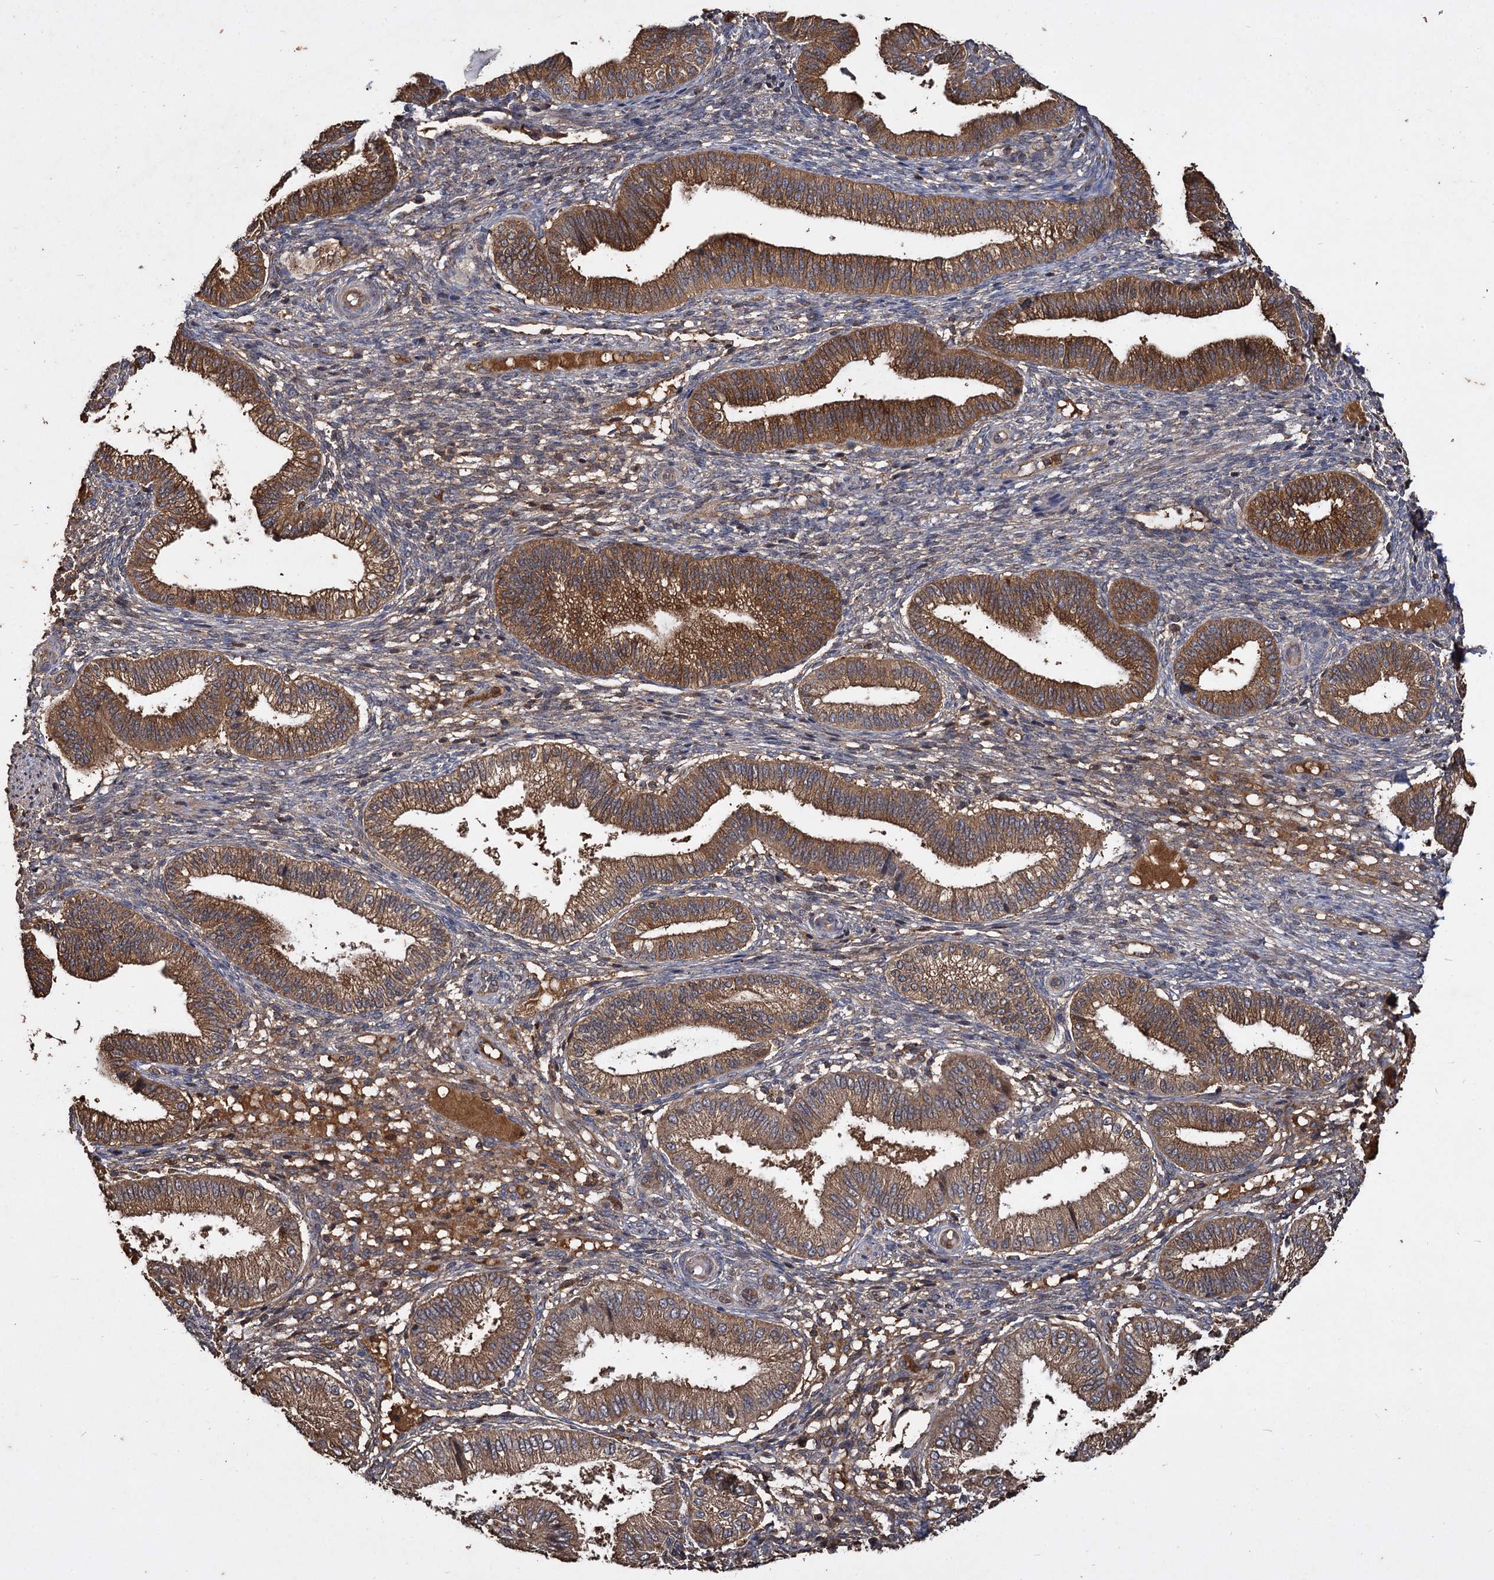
{"staining": {"intensity": "moderate", "quantity": "<25%", "location": "cytoplasmic/membranous"}, "tissue": "endometrium", "cell_type": "Cells in endometrial stroma", "image_type": "normal", "snomed": [{"axis": "morphology", "description": "Normal tissue, NOS"}, {"axis": "topography", "description": "Endometrium"}], "caption": "Immunohistochemical staining of normal human endometrium demonstrates moderate cytoplasmic/membranous protein positivity in about <25% of cells in endometrial stroma.", "gene": "GCLC", "patient": {"sex": "female", "age": 39}}